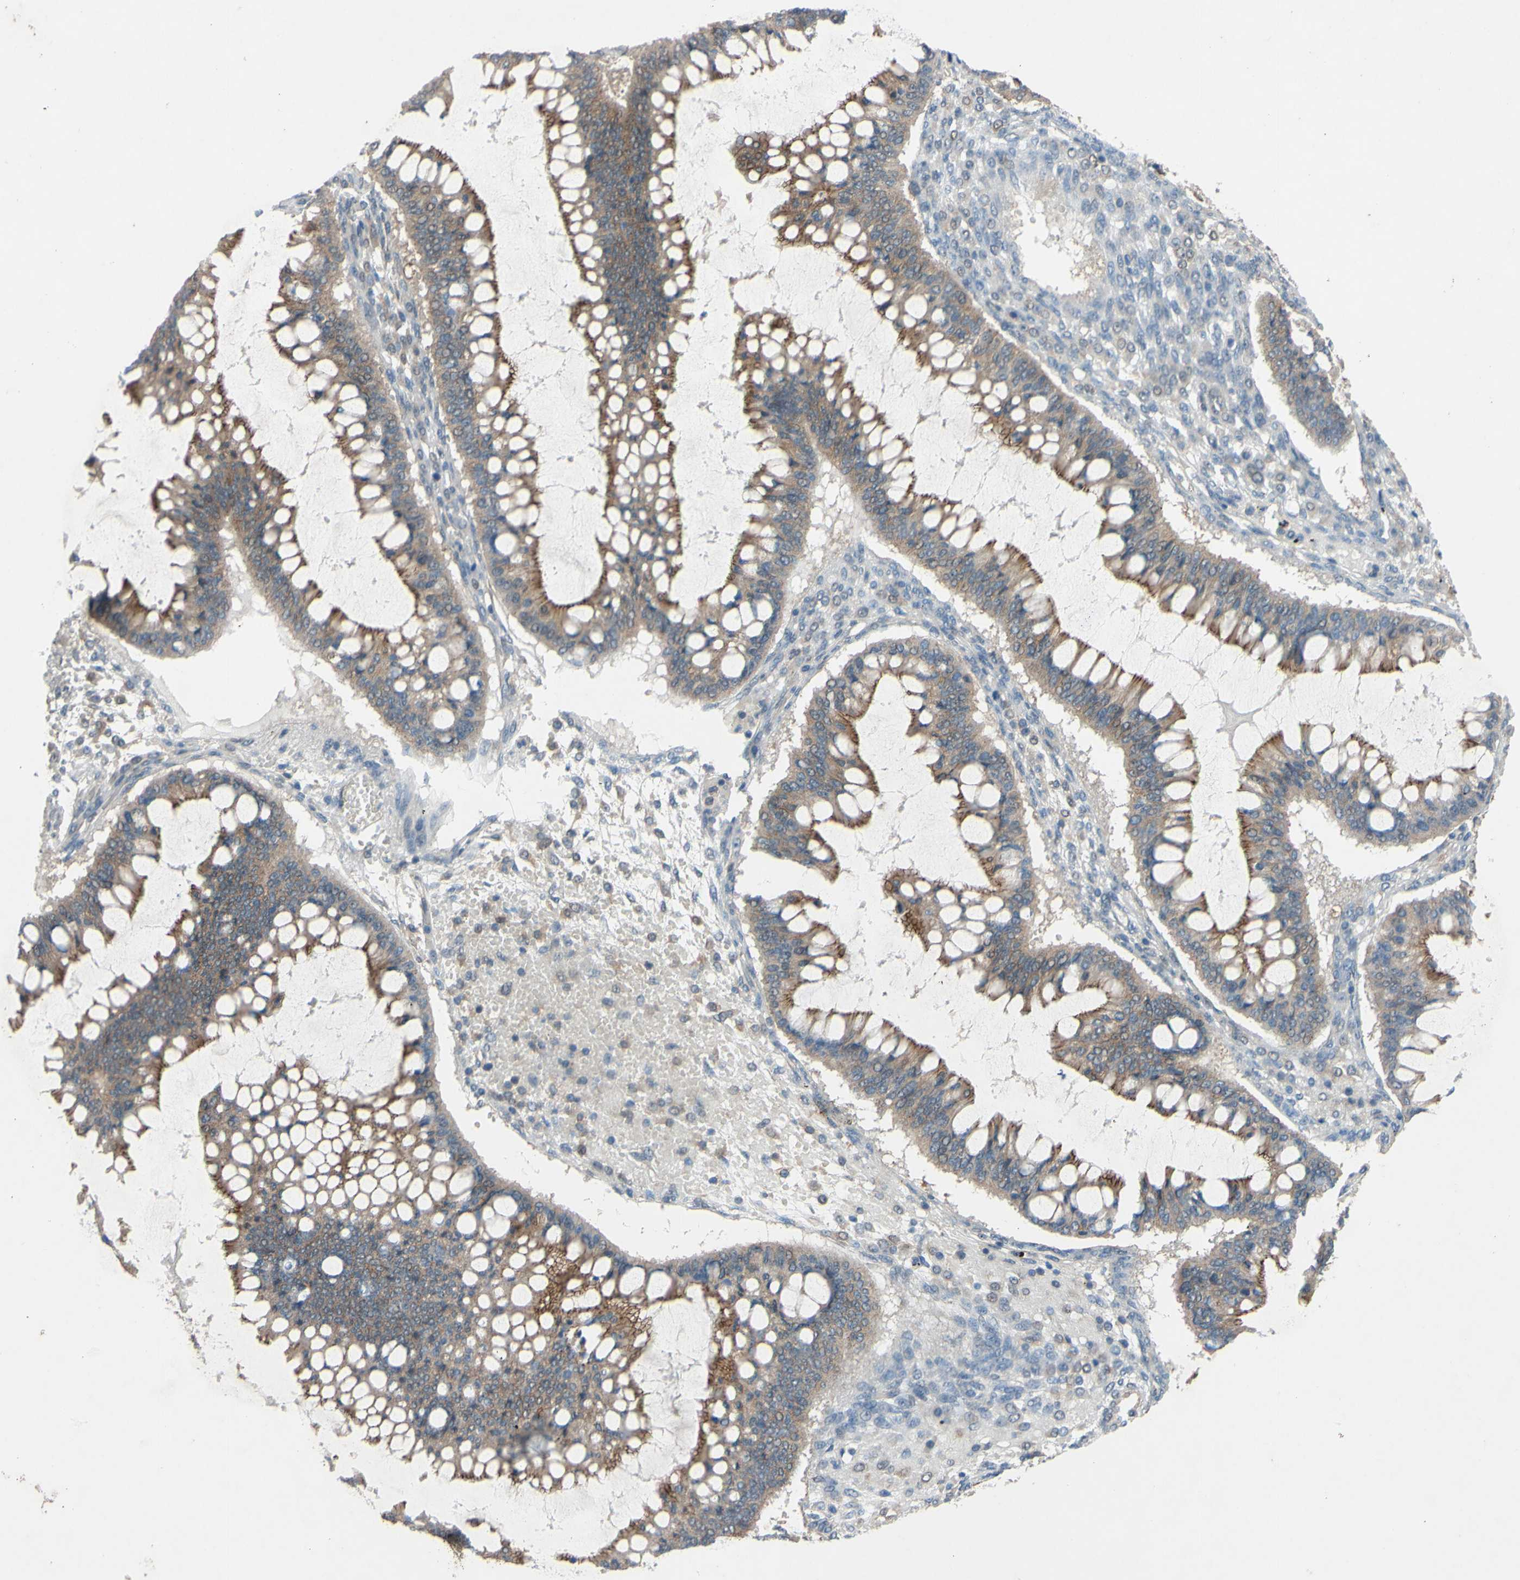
{"staining": {"intensity": "moderate", "quantity": ">75%", "location": "cytoplasmic/membranous"}, "tissue": "ovarian cancer", "cell_type": "Tumor cells", "image_type": "cancer", "snomed": [{"axis": "morphology", "description": "Cystadenocarcinoma, mucinous, NOS"}, {"axis": "topography", "description": "Ovary"}], "caption": "DAB (3,3'-diaminobenzidine) immunohistochemical staining of ovarian mucinous cystadenocarcinoma shows moderate cytoplasmic/membranous protein expression in approximately >75% of tumor cells. The staining is performed using DAB brown chromogen to label protein expression. The nuclei are counter-stained blue using hematoxylin.", "gene": "CDCP1", "patient": {"sex": "female", "age": 73}}